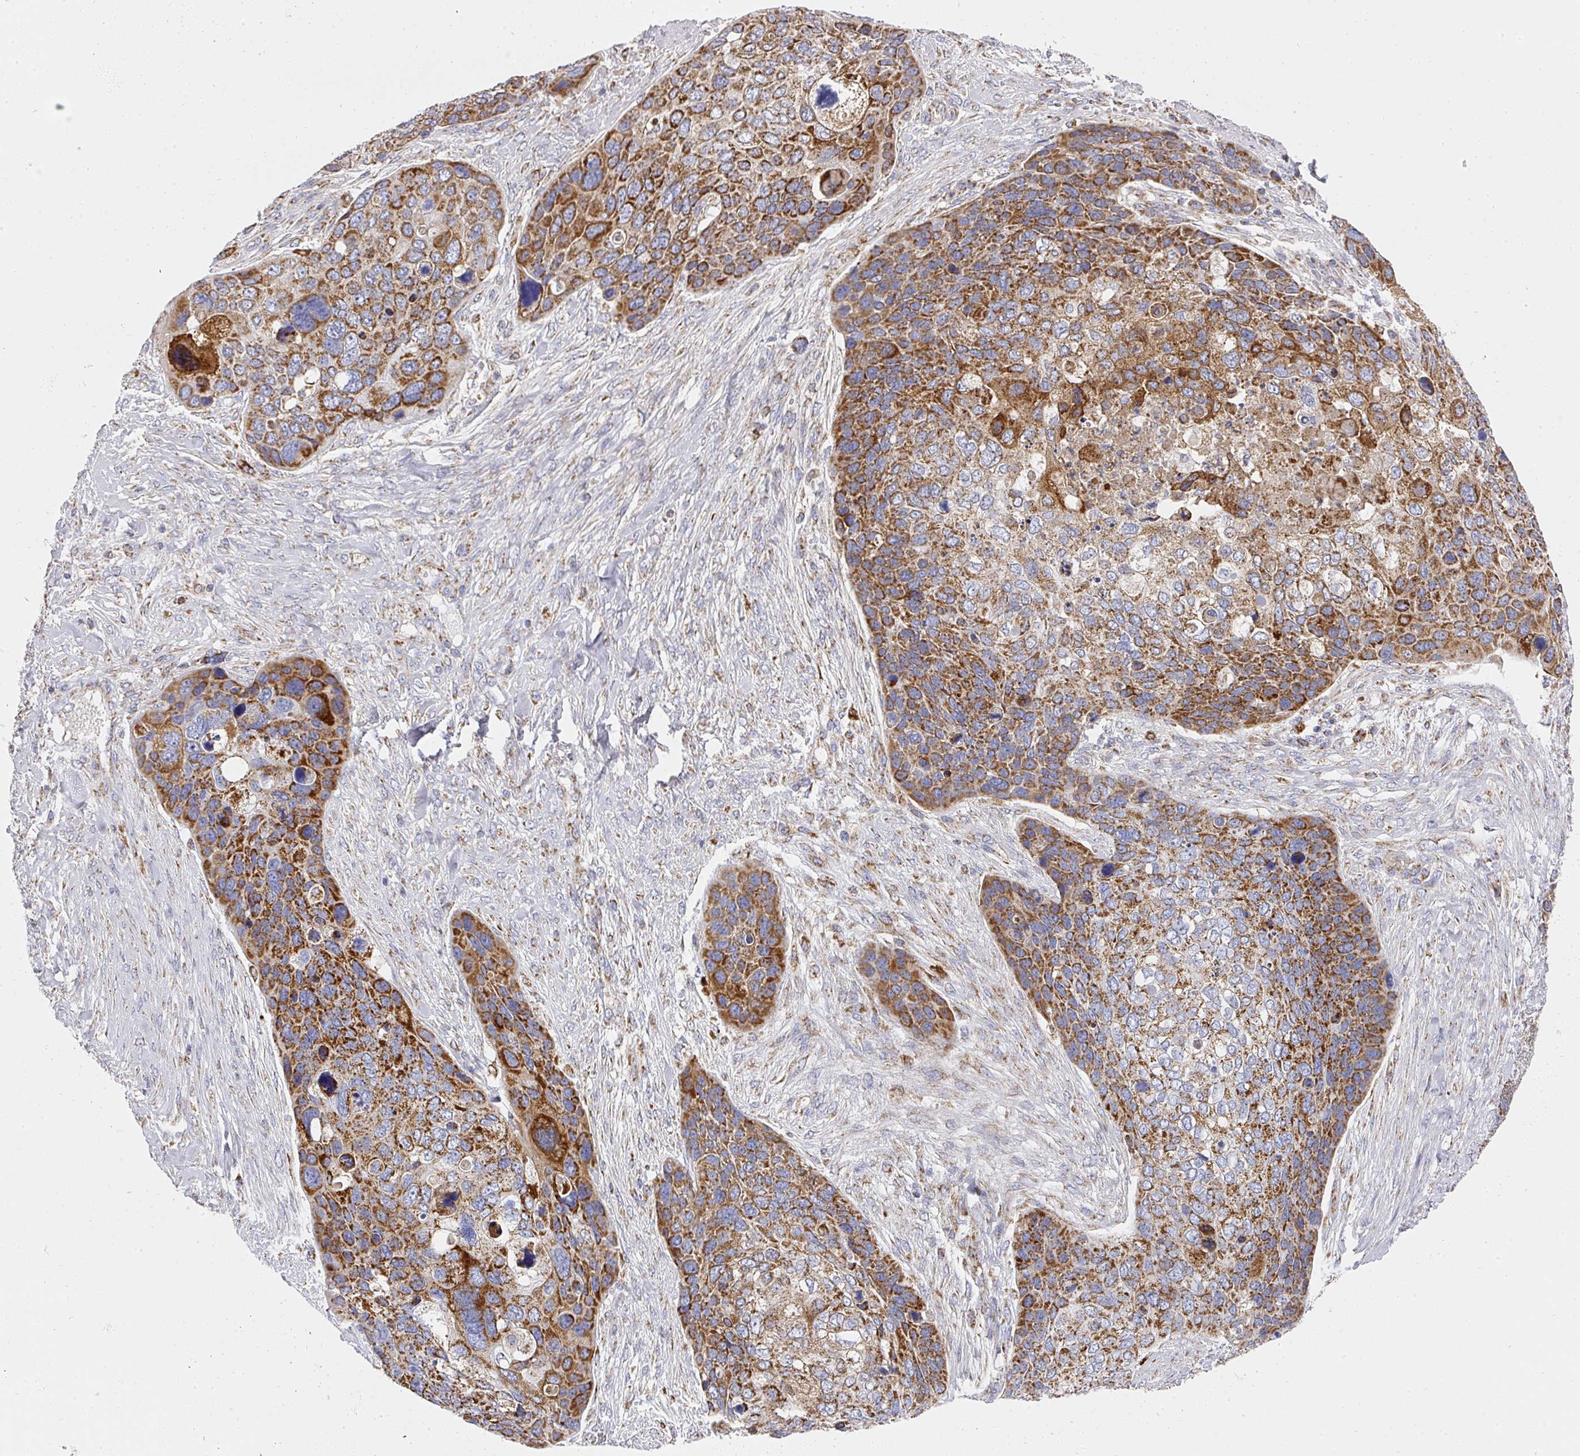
{"staining": {"intensity": "strong", "quantity": ">75%", "location": "cytoplasmic/membranous"}, "tissue": "skin cancer", "cell_type": "Tumor cells", "image_type": "cancer", "snomed": [{"axis": "morphology", "description": "Basal cell carcinoma"}, {"axis": "topography", "description": "Skin"}], "caption": "Approximately >75% of tumor cells in human basal cell carcinoma (skin) show strong cytoplasmic/membranous protein positivity as visualized by brown immunohistochemical staining.", "gene": "UQCRFS1", "patient": {"sex": "female", "age": 74}}